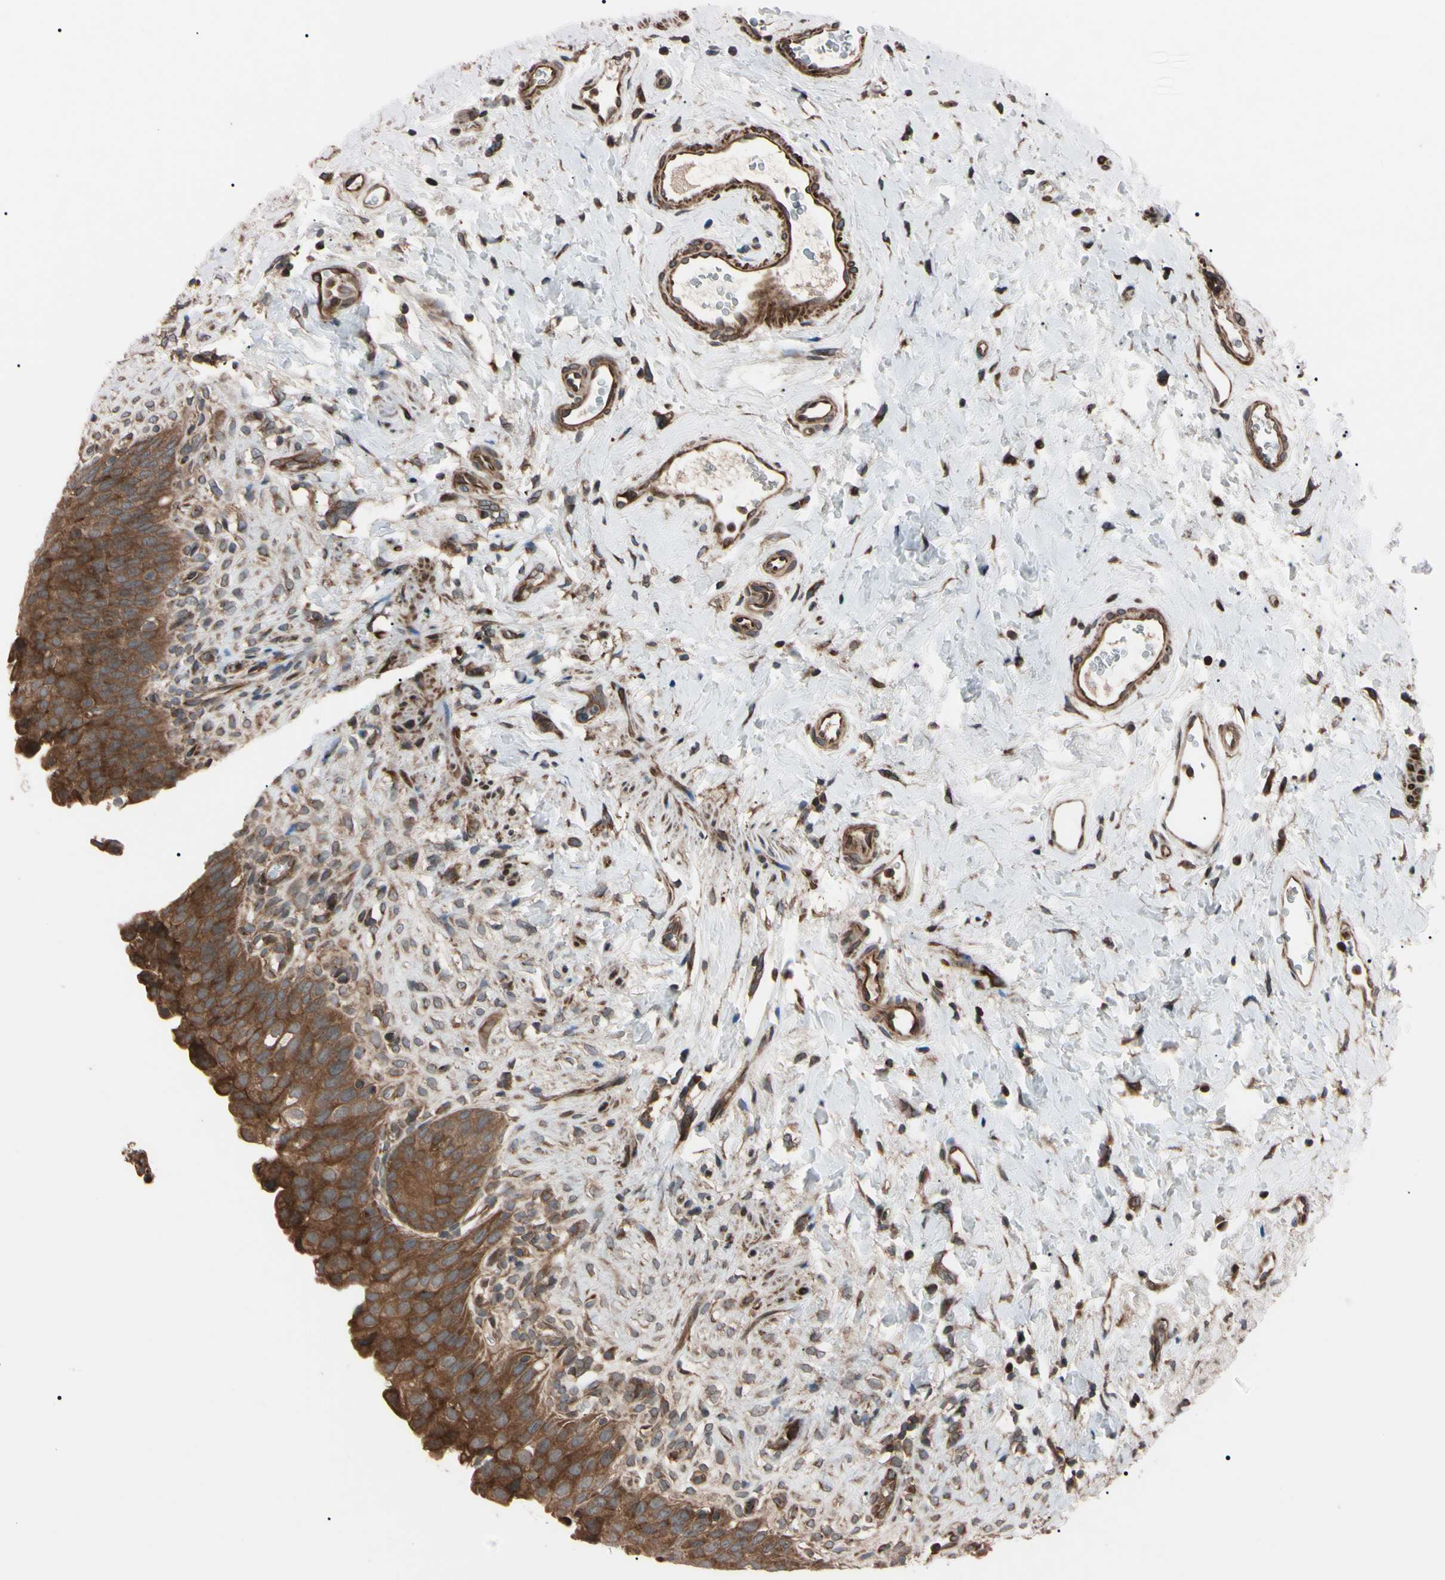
{"staining": {"intensity": "strong", "quantity": ">75%", "location": "cytoplasmic/membranous"}, "tissue": "urinary bladder", "cell_type": "Urothelial cells", "image_type": "normal", "snomed": [{"axis": "morphology", "description": "Normal tissue, NOS"}, {"axis": "topography", "description": "Urinary bladder"}], "caption": "DAB immunohistochemical staining of normal human urinary bladder displays strong cytoplasmic/membranous protein staining in about >75% of urothelial cells. (brown staining indicates protein expression, while blue staining denotes nuclei).", "gene": "GUCY1B1", "patient": {"sex": "female", "age": 79}}